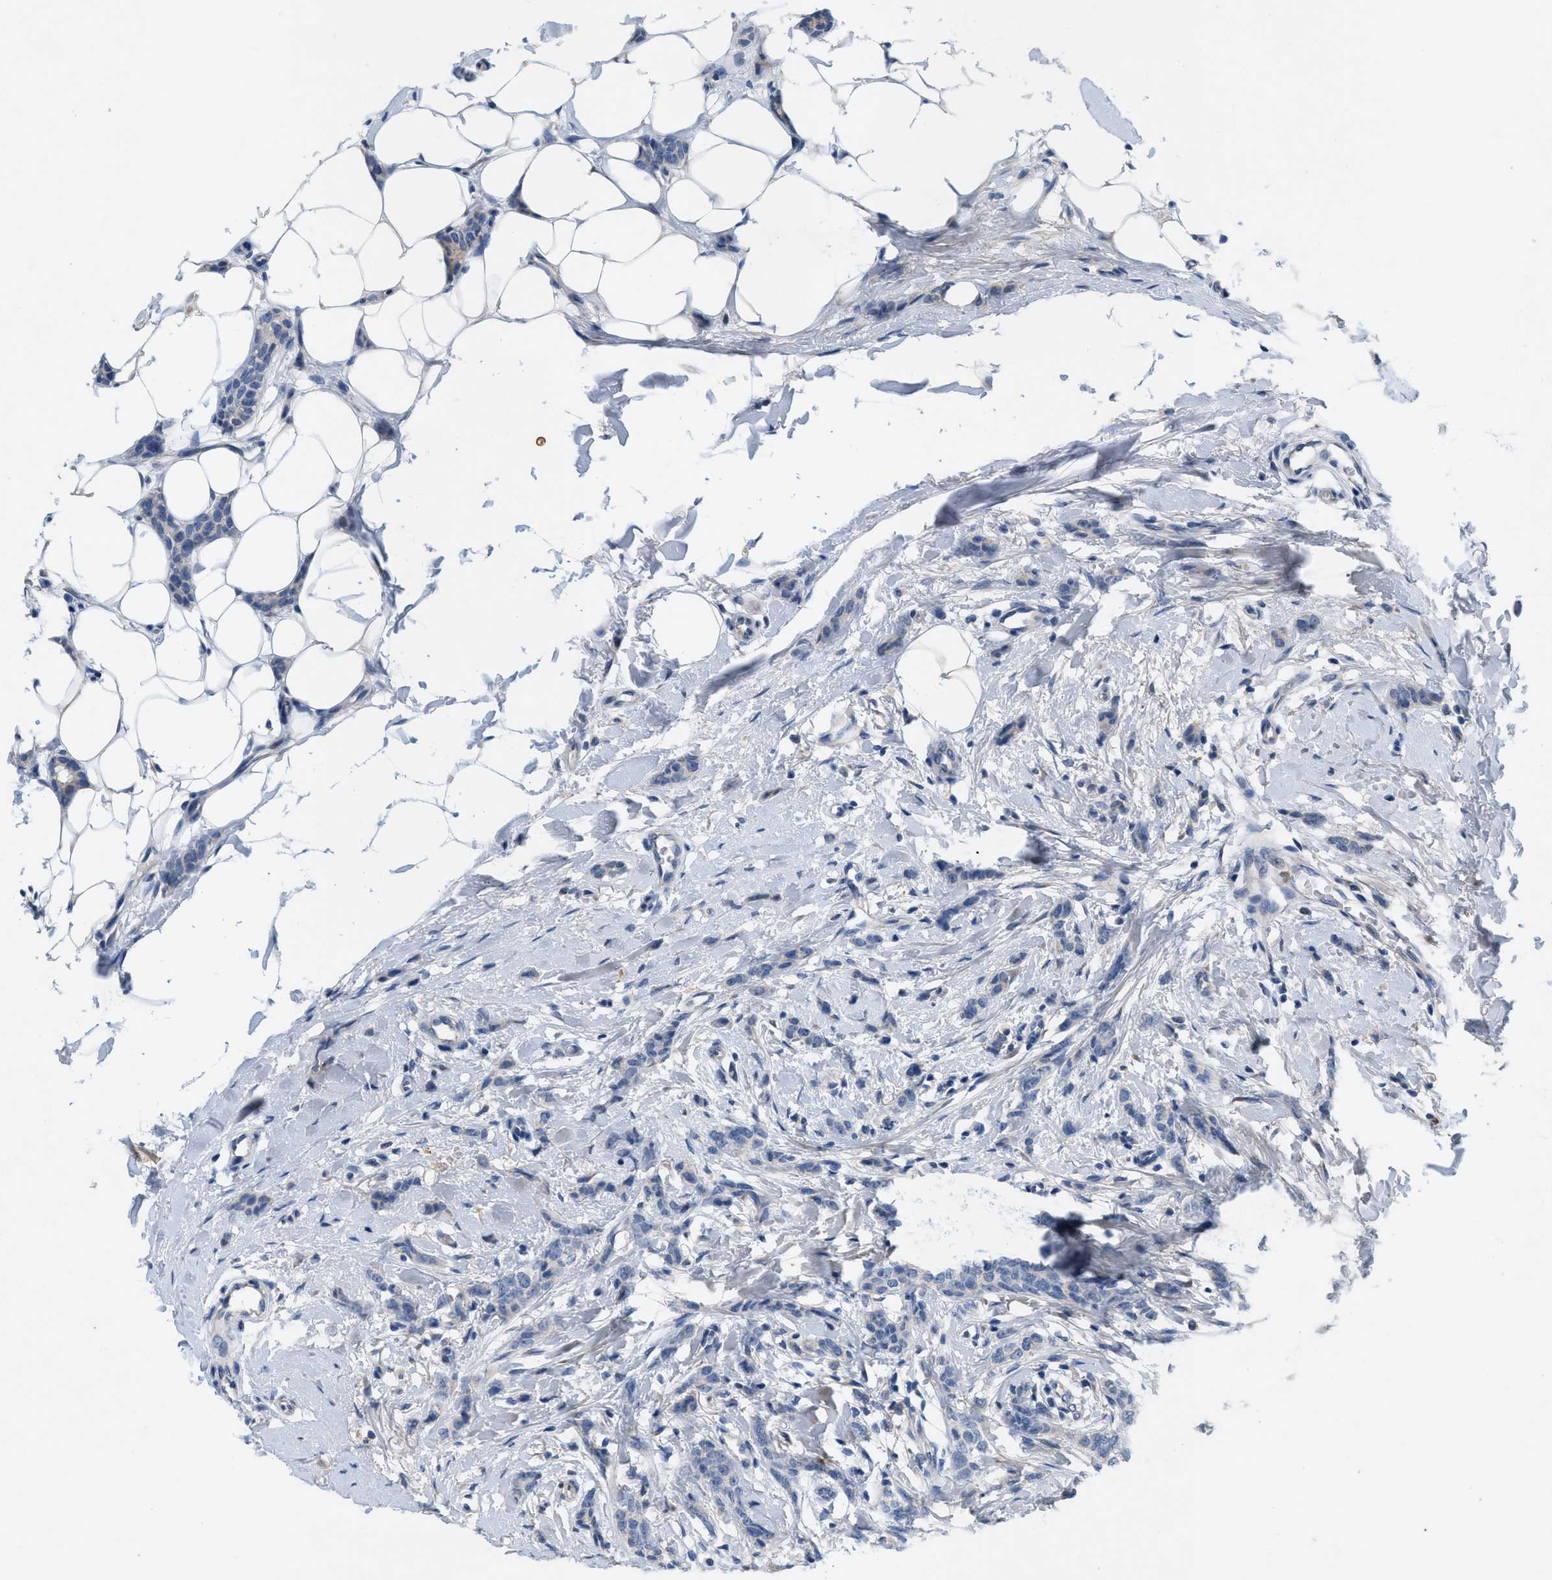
{"staining": {"intensity": "negative", "quantity": "none", "location": "none"}, "tissue": "breast cancer", "cell_type": "Tumor cells", "image_type": "cancer", "snomed": [{"axis": "morphology", "description": "Lobular carcinoma"}, {"axis": "topography", "description": "Skin"}, {"axis": "topography", "description": "Breast"}], "caption": "This is an immunohistochemistry (IHC) photomicrograph of human breast lobular carcinoma. There is no expression in tumor cells.", "gene": "PLPPR5", "patient": {"sex": "female", "age": 46}}